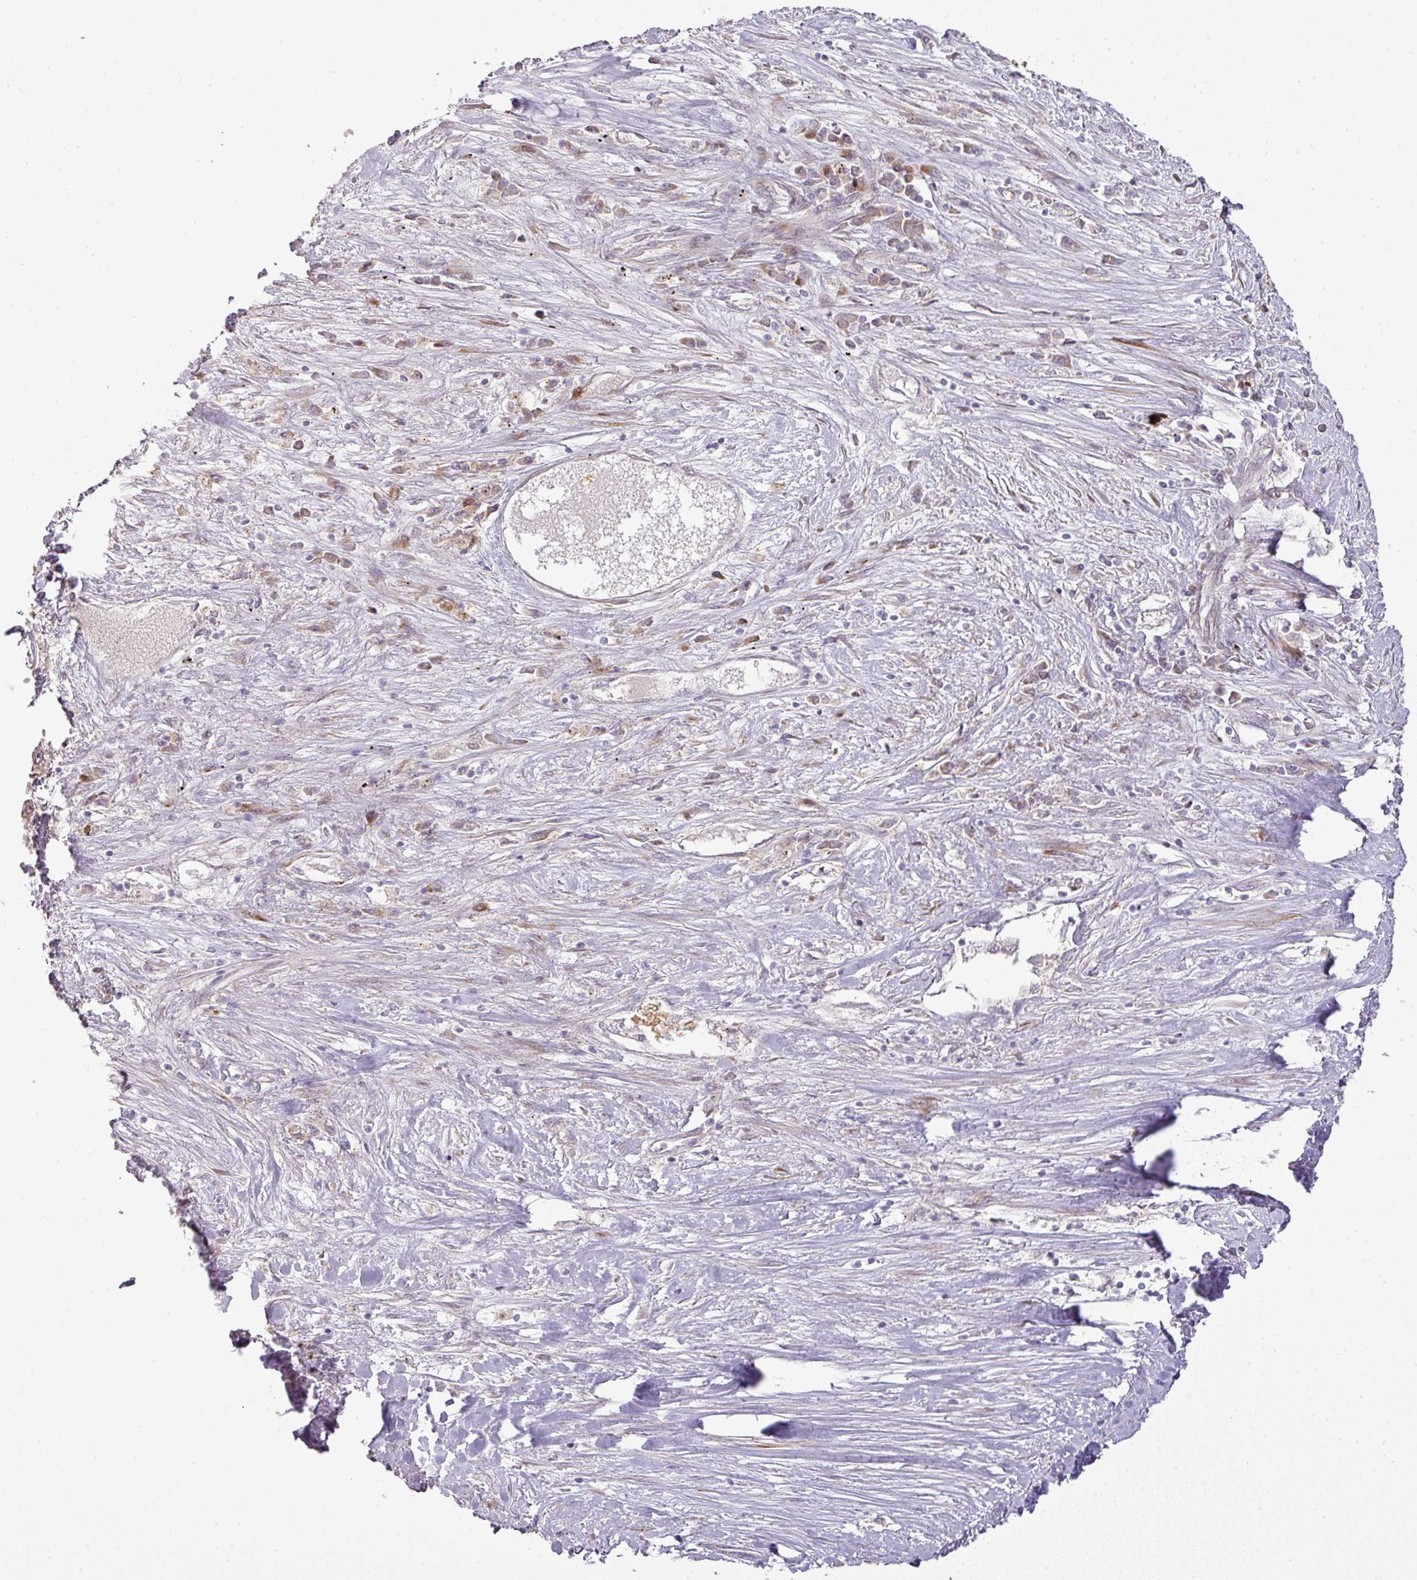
{"staining": {"intensity": "moderate", "quantity": "25%-75%", "location": "cytoplasmic/membranous,nuclear"}, "tissue": "liver cancer", "cell_type": "Tumor cells", "image_type": "cancer", "snomed": [{"axis": "morphology", "description": "Carcinoma, Hepatocellular, NOS"}, {"axis": "topography", "description": "Liver"}], "caption": "DAB (3,3'-diaminobenzidine) immunohistochemical staining of liver hepatocellular carcinoma shows moderate cytoplasmic/membranous and nuclear protein staining in approximately 25%-75% of tumor cells. (Stains: DAB in brown, nuclei in blue, Microscopy: brightfield microscopy at high magnification).", "gene": "ATP6V1F", "patient": {"sex": "female", "age": 73}}